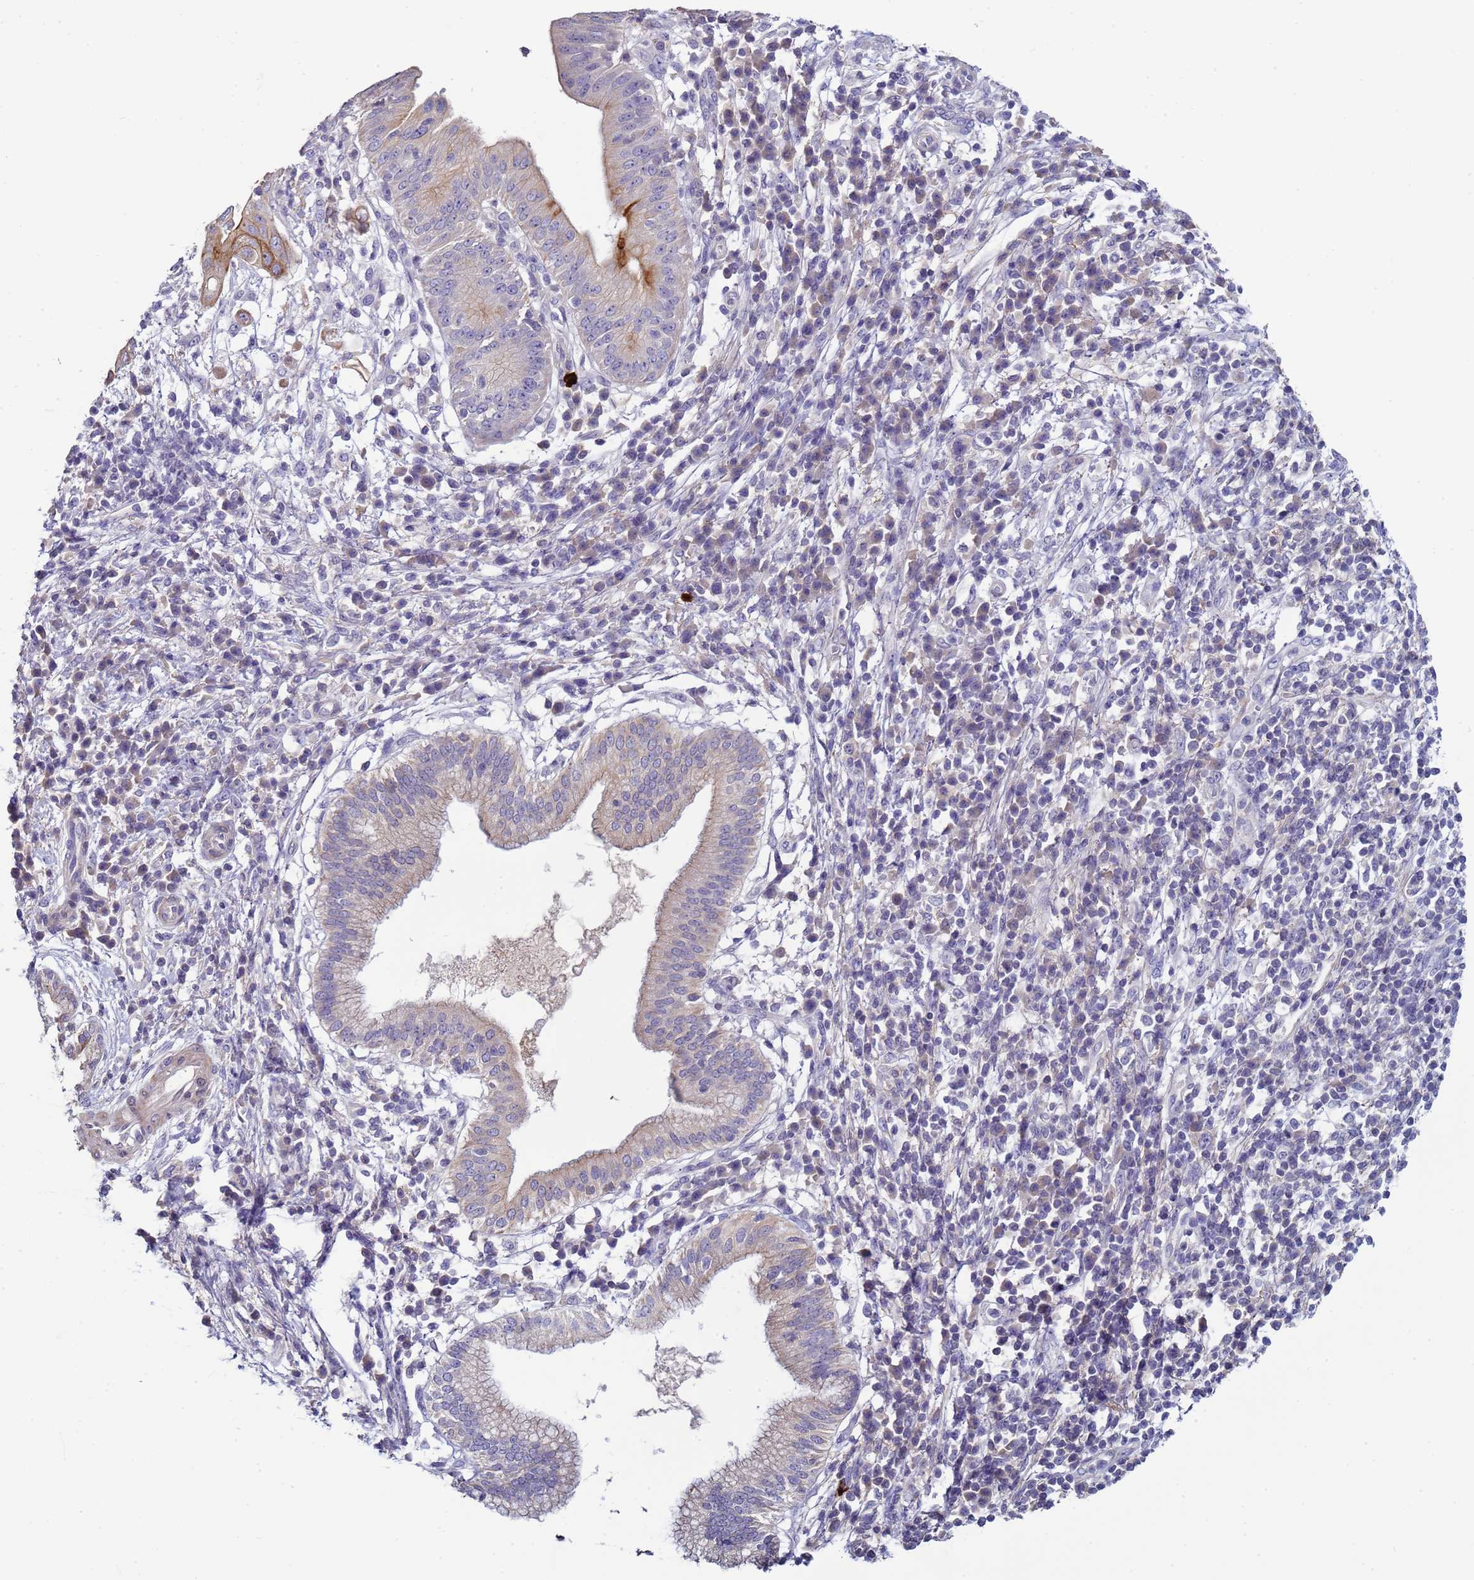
{"staining": {"intensity": "moderate", "quantity": "<25%", "location": "cytoplasmic/membranous"}, "tissue": "pancreatic cancer", "cell_type": "Tumor cells", "image_type": "cancer", "snomed": [{"axis": "morphology", "description": "Adenocarcinoma, NOS"}, {"axis": "topography", "description": "Pancreas"}], "caption": "Immunohistochemical staining of pancreatic cancer (adenocarcinoma) shows low levels of moderate cytoplasmic/membranous expression in approximately <25% of tumor cells. (Brightfield microscopy of DAB IHC at high magnification).", "gene": "TRIM51", "patient": {"sex": "male", "age": 68}}